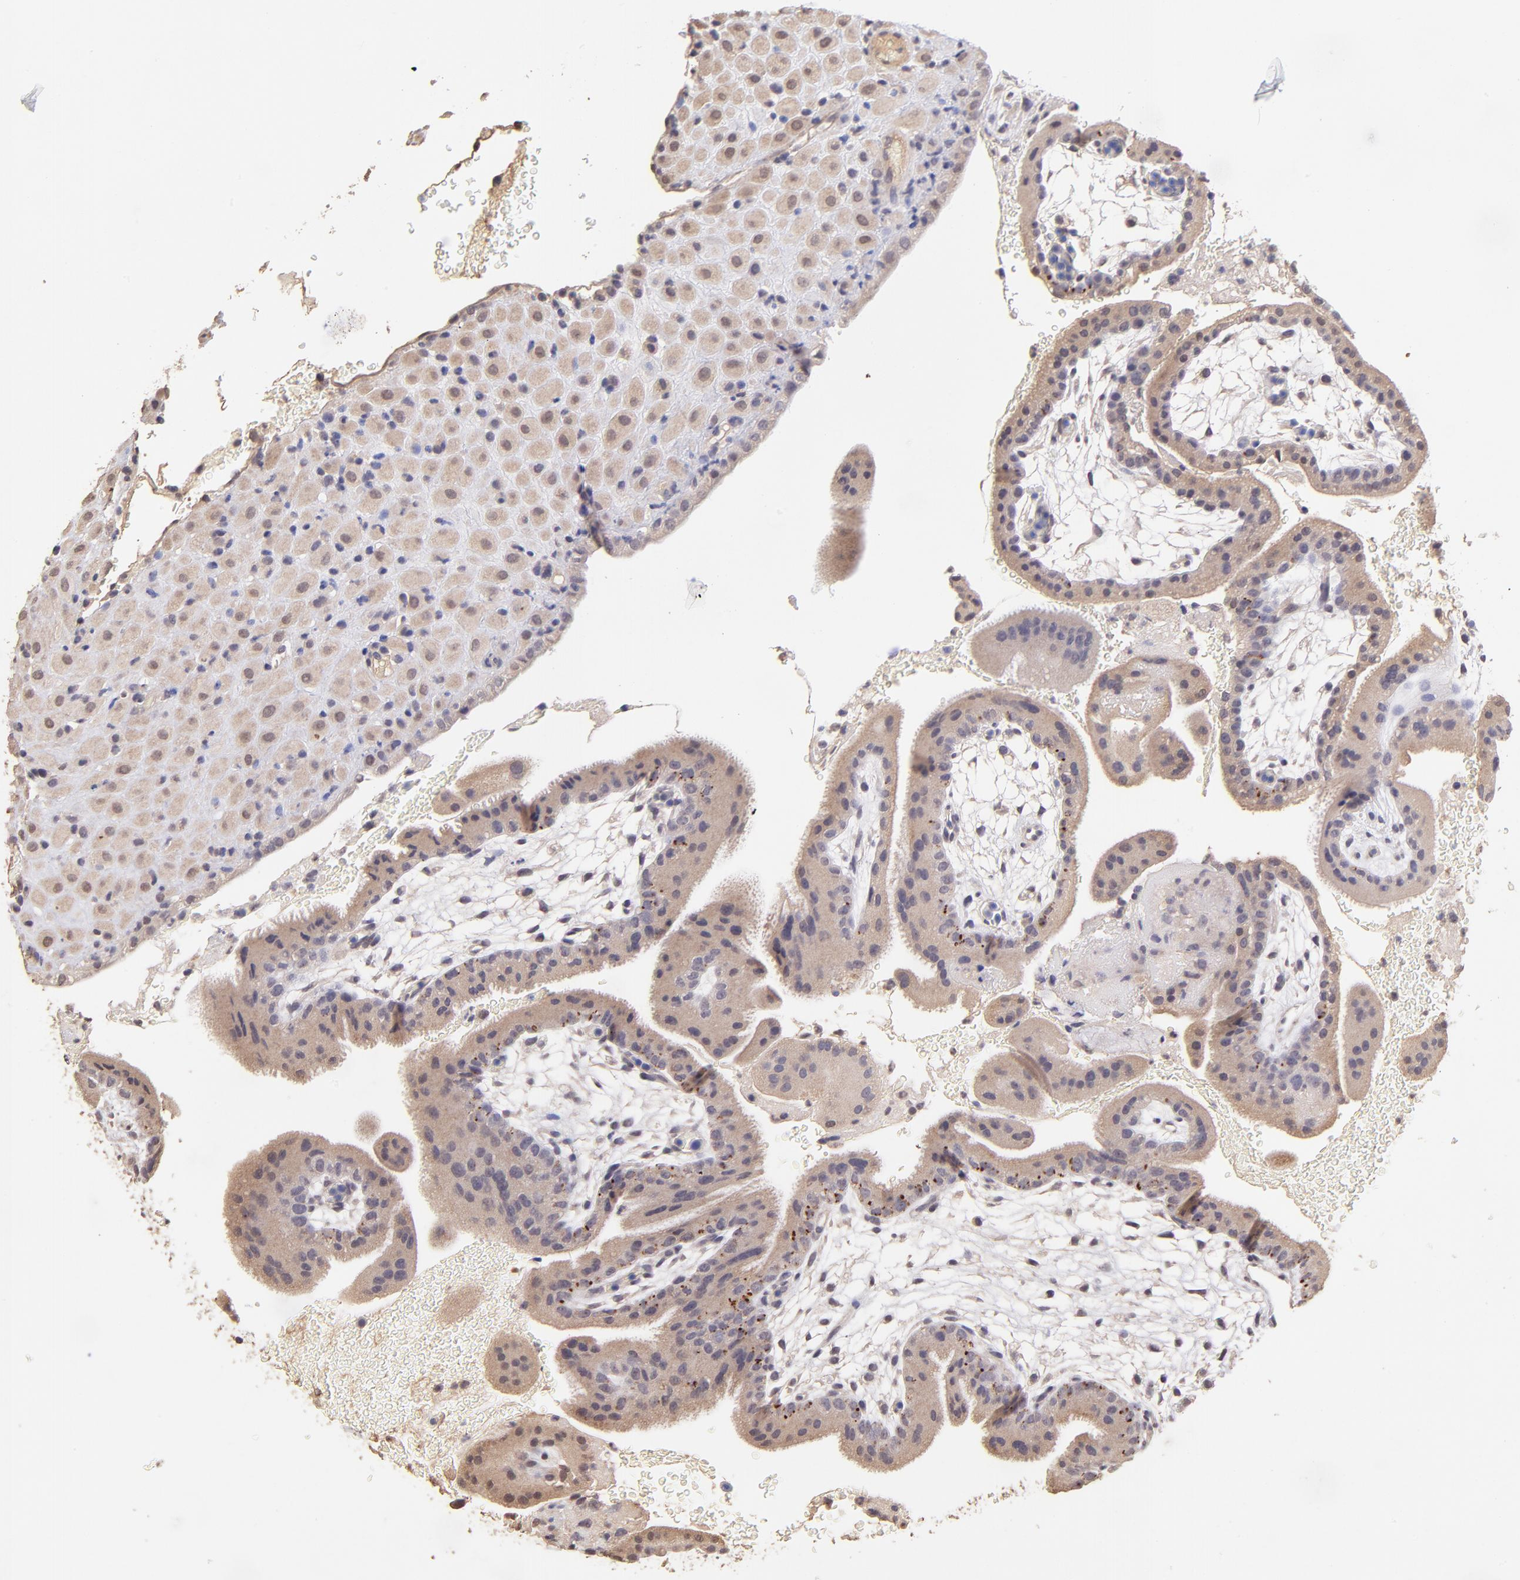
{"staining": {"intensity": "weak", "quantity": ">75%", "location": "cytoplasmic/membranous"}, "tissue": "placenta", "cell_type": "Decidual cells", "image_type": "normal", "snomed": [{"axis": "morphology", "description": "Normal tissue, NOS"}, {"axis": "topography", "description": "Placenta"}], "caption": "IHC histopathology image of unremarkable placenta stained for a protein (brown), which reveals low levels of weak cytoplasmic/membranous positivity in about >75% of decidual cells.", "gene": "RNASEL", "patient": {"sex": "female", "age": 19}}